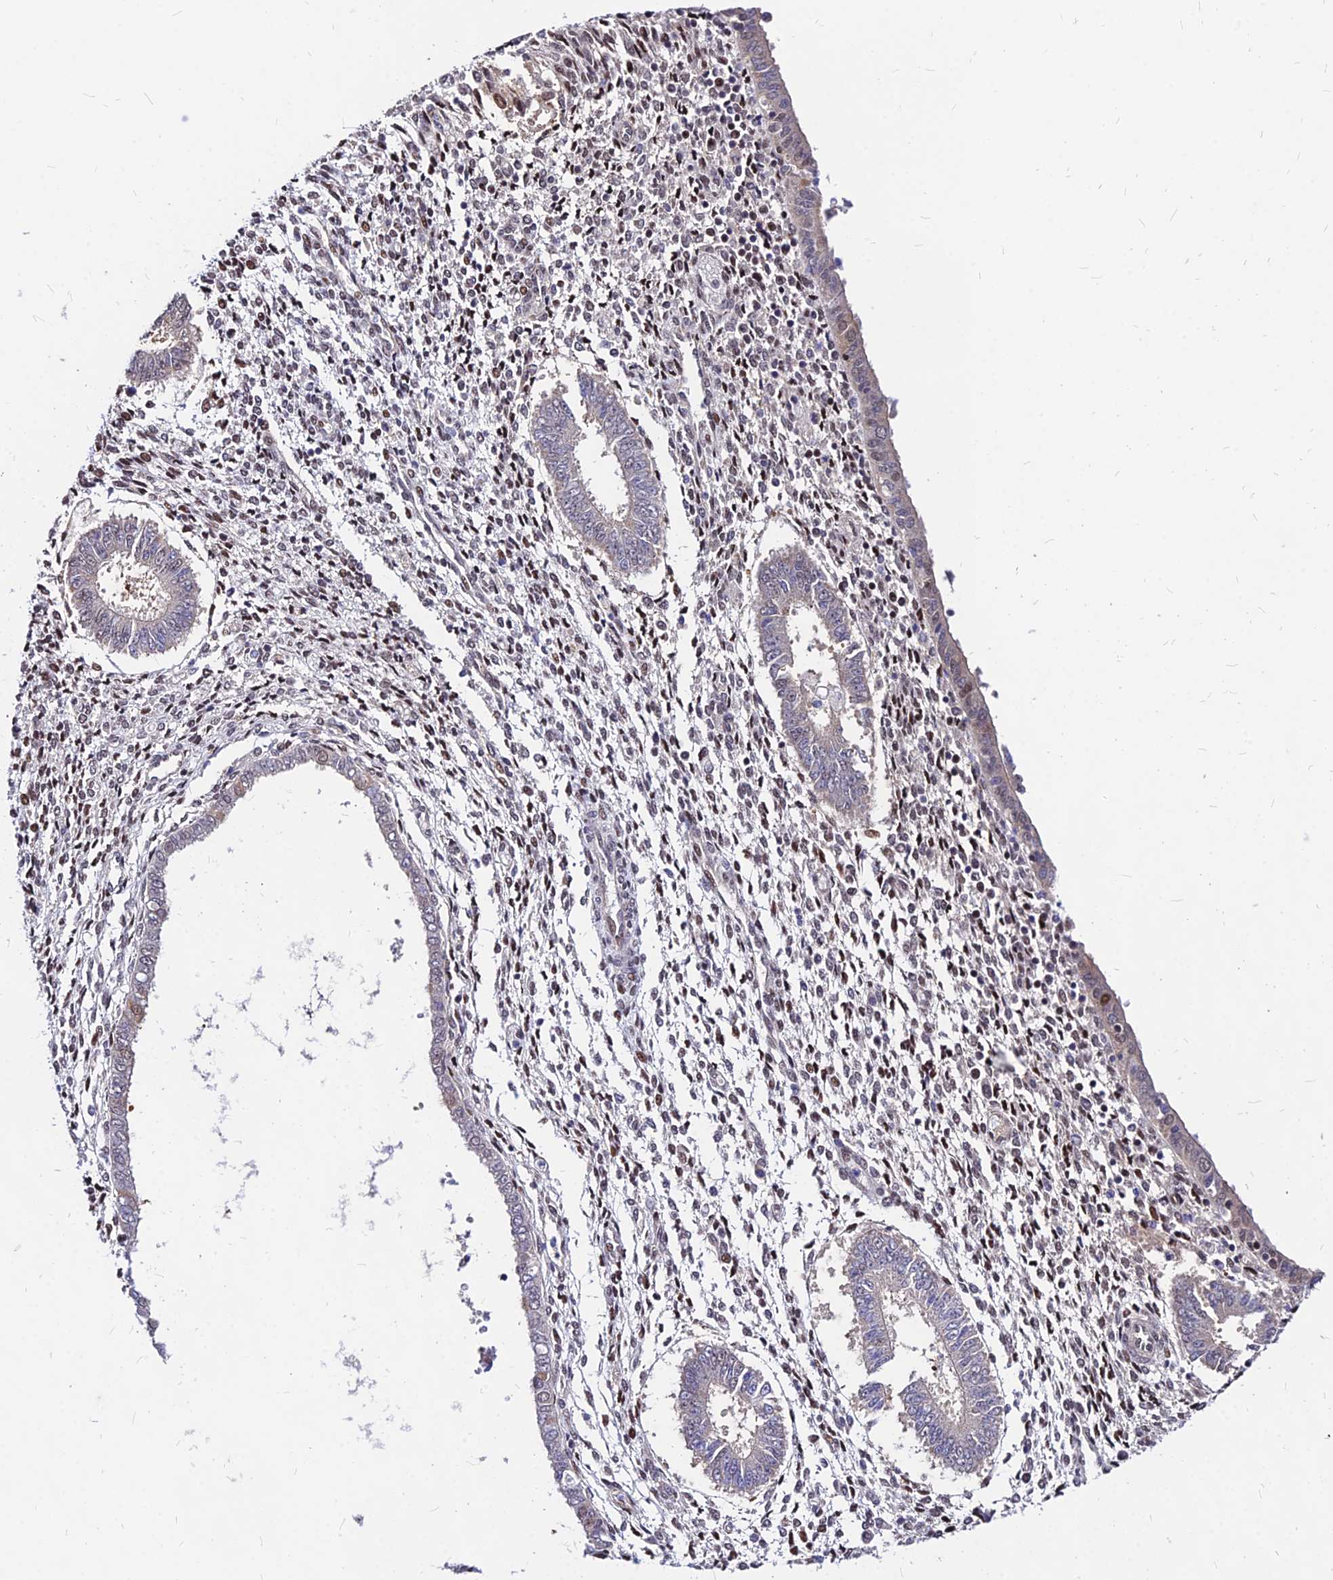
{"staining": {"intensity": "moderate", "quantity": "<25%", "location": "nuclear"}, "tissue": "endometrium", "cell_type": "Cells in endometrial stroma", "image_type": "normal", "snomed": [{"axis": "morphology", "description": "Normal tissue, NOS"}, {"axis": "topography", "description": "Endometrium"}], "caption": "Normal endometrium exhibits moderate nuclear positivity in approximately <25% of cells in endometrial stroma Ihc stains the protein in brown and the nuclei are stained blue..", "gene": "DDX55", "patient": {"sex": "female", "age": 35}}